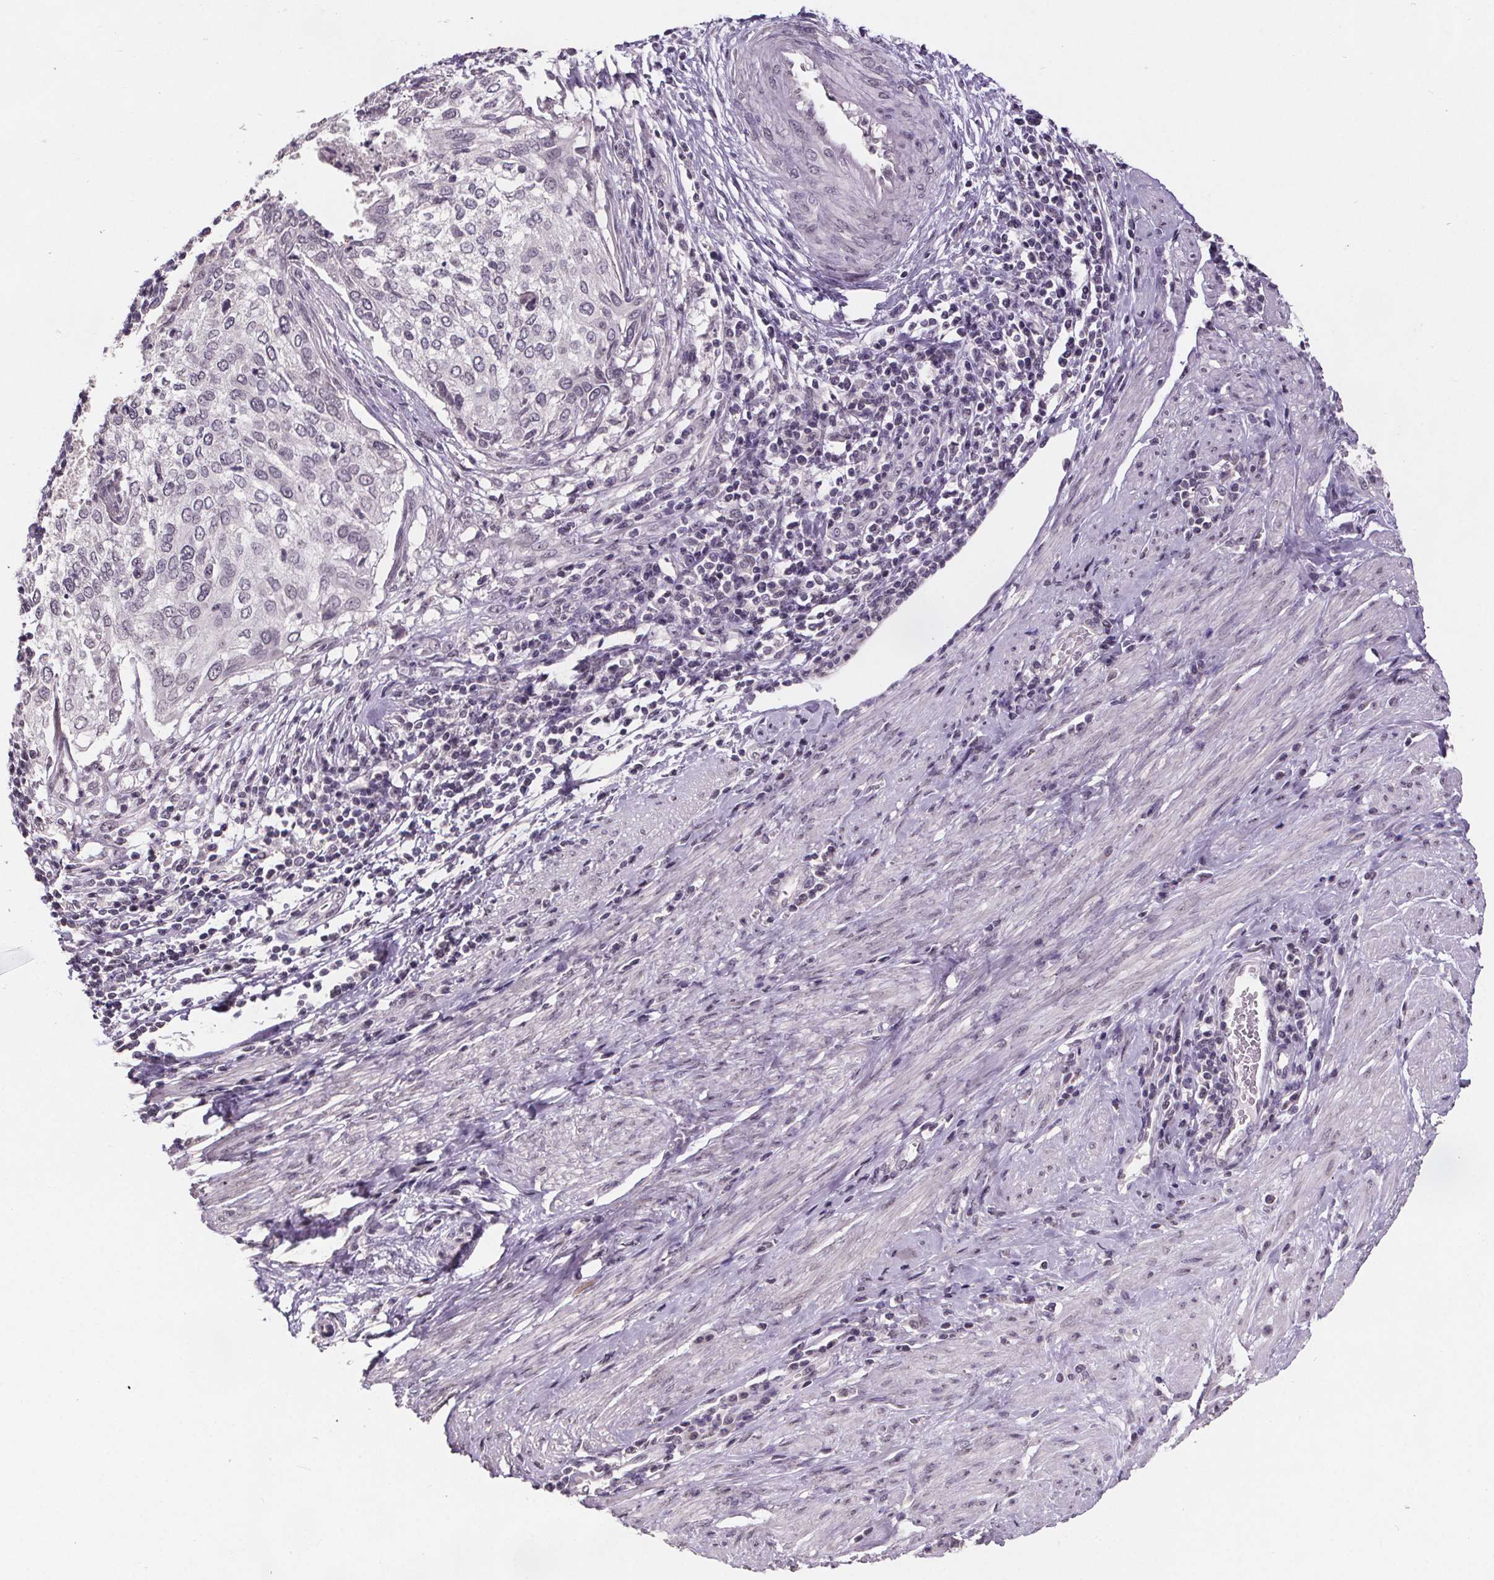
{"staining": {"intensity": "negative", "quantity": "none", "location": "none"}, "tissue": "cervical cancer", "cell_type": "Tumor cells", "image_type": "cancer", "snomed": [{"axis": "morphology", "description": "Squamous cell carcinoma, NOS"}, {"axis": "topography", "description": "Cervix"}], "caption": "Cervical cancer stained for a protein using immunohistochemistry (IHC) exhibits no expression tumor cells.", "gene": "NKX6-1", "patient": {"sex": "female", "age": 38}}